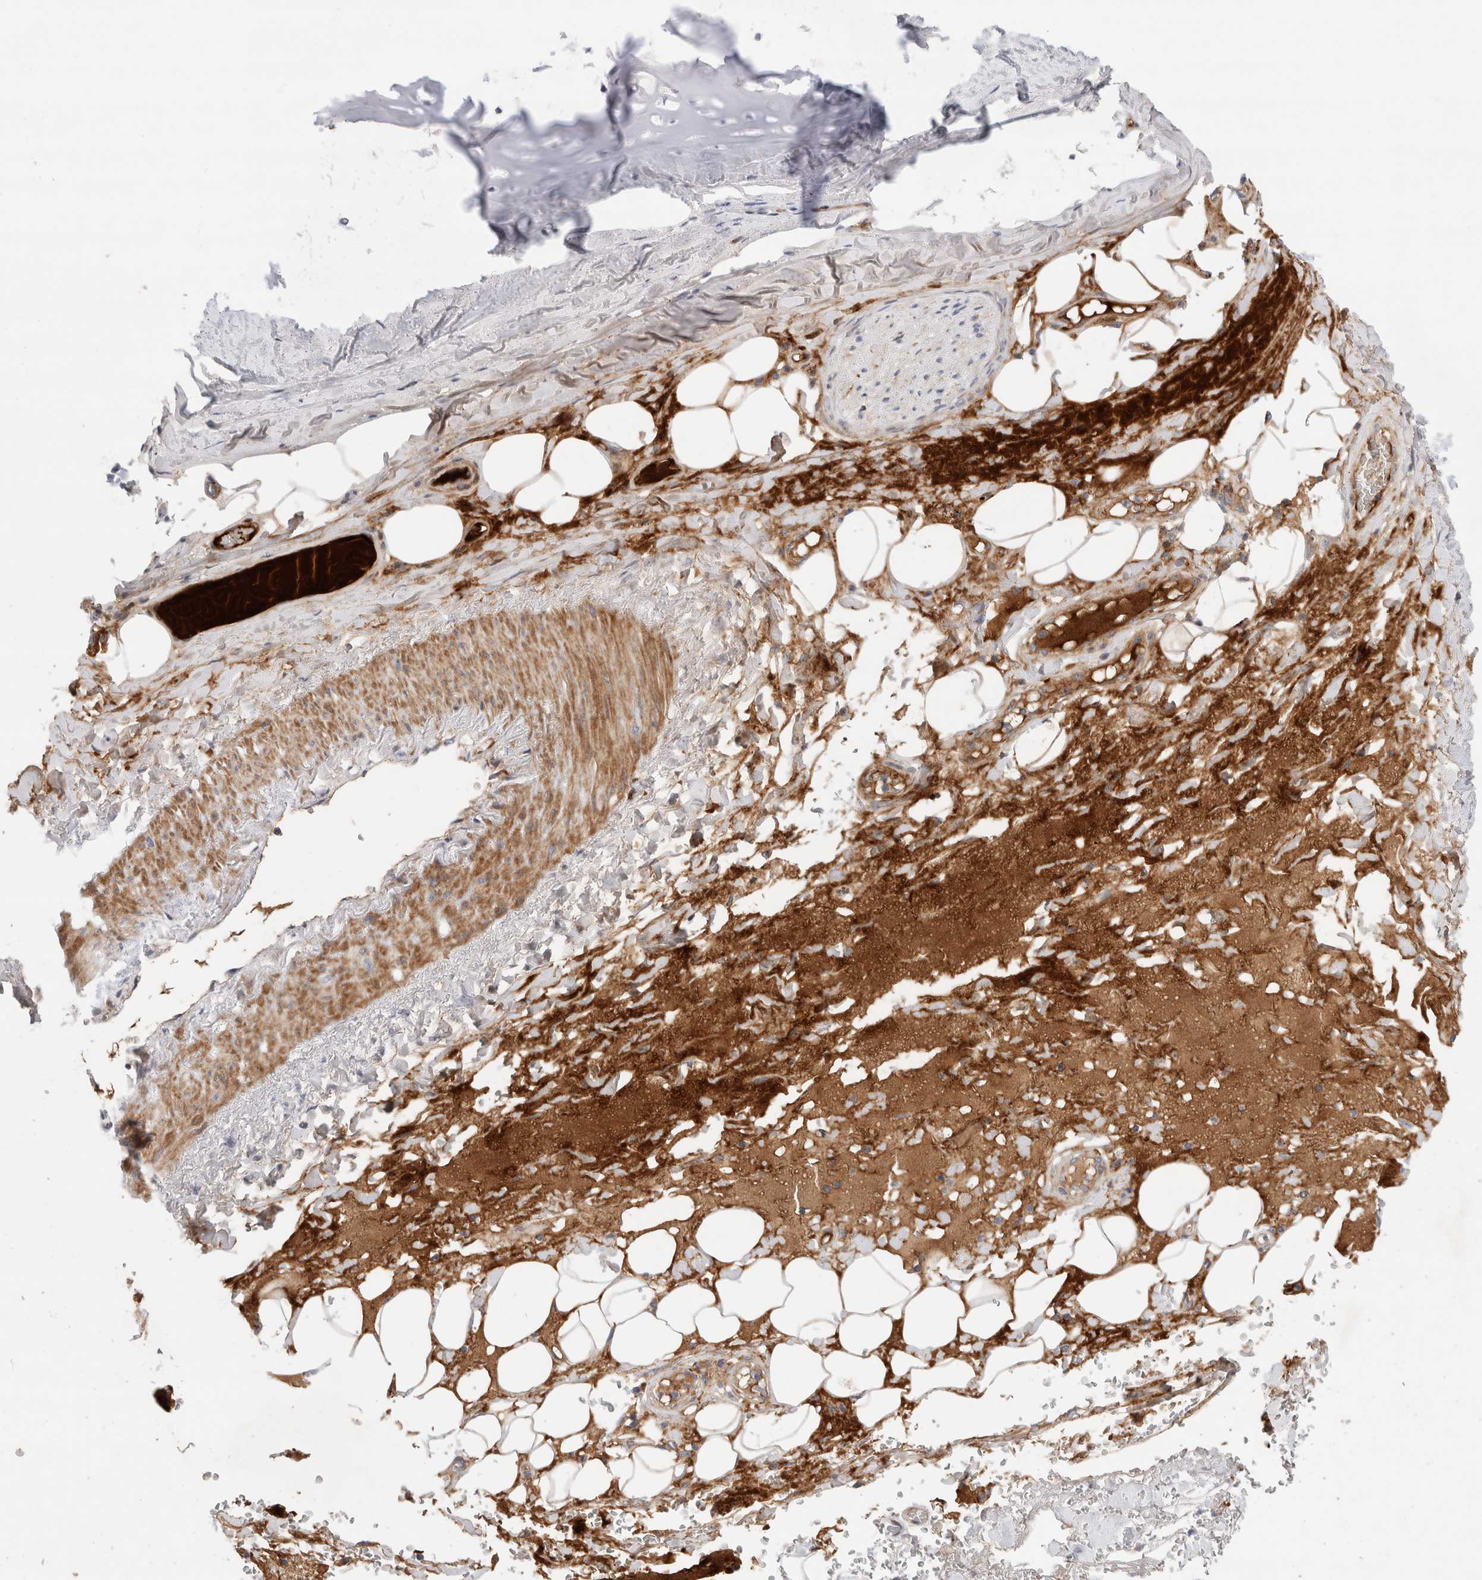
{"staining": {"intensity": "negative", "quantity": "none", "location": "none"}, "tissue": "adipose tissue", "cell_type": "Adipocytes", "image_type": "normal", "snomed": [{"axis": "morphology", "description": "Normal tissue, NOS"}, {"axis": "topography", "description": "Cartilage tissue"}], "caption": "There is no significant positivity in adipocytes of adipose tissue.", "gene": "ECHDC2", "patient": {"sex": "female", "age": 63}}